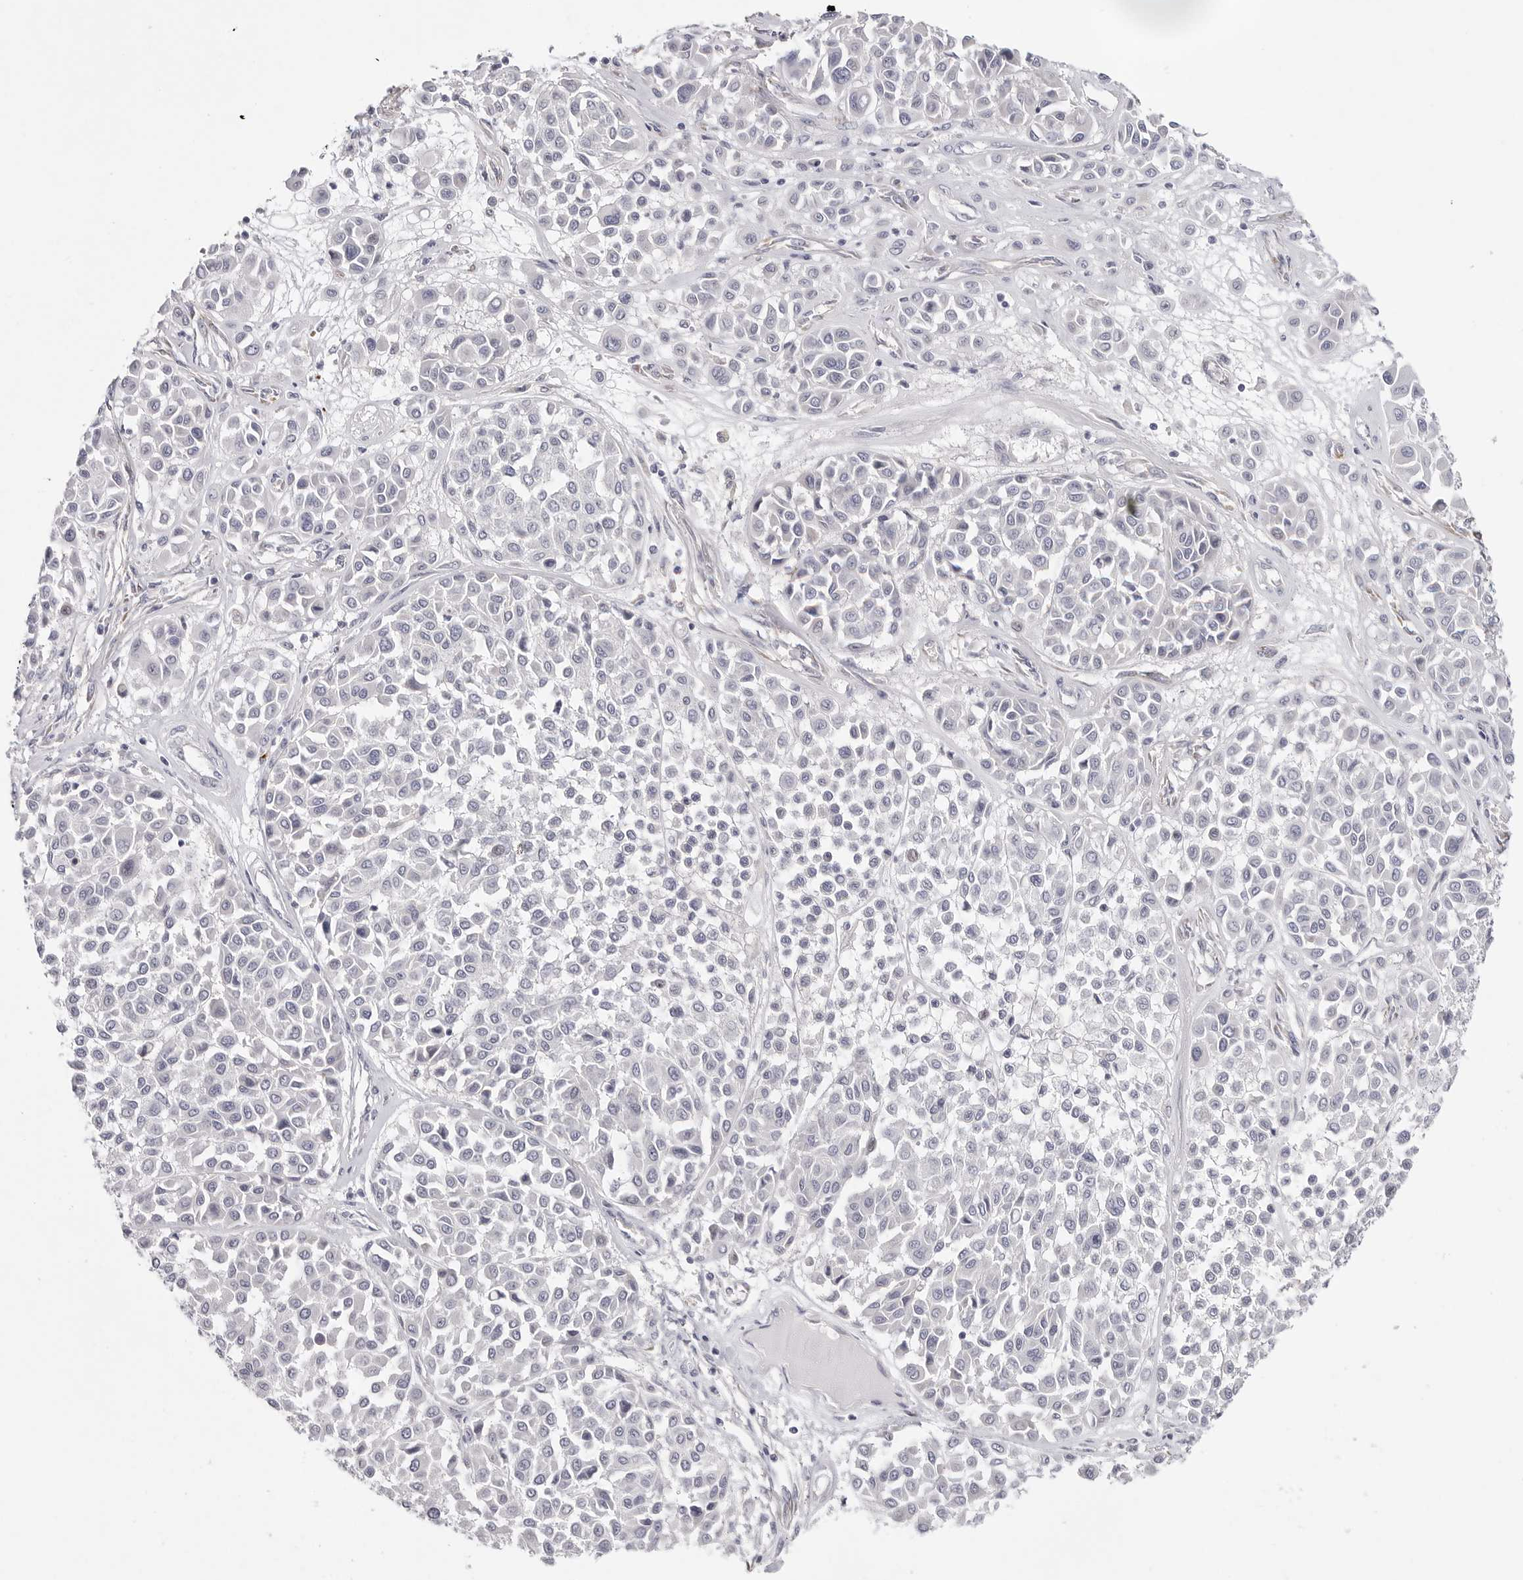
{"staining": {"intensity": "negative", "quantity": "none", "location": "none"}, "tissue": "melanoma", "cell_type": "Tumor cells", "image_type": "cancer", "snomed": [{"axis": "morphology", "description": "Malignant melanoma, Metastatic site"}, {"axis": "topography", "description": "Soft tissue"}], "caption": "Immunohistochemical staining of melanoma shows no significant positivity in tumor cells. (DAB immunohistochemistry (IHC) visualized using brightfield microscopy, high magnification).", "gene": "ELP3", "patient": {"sex": "male", "age": 41}}